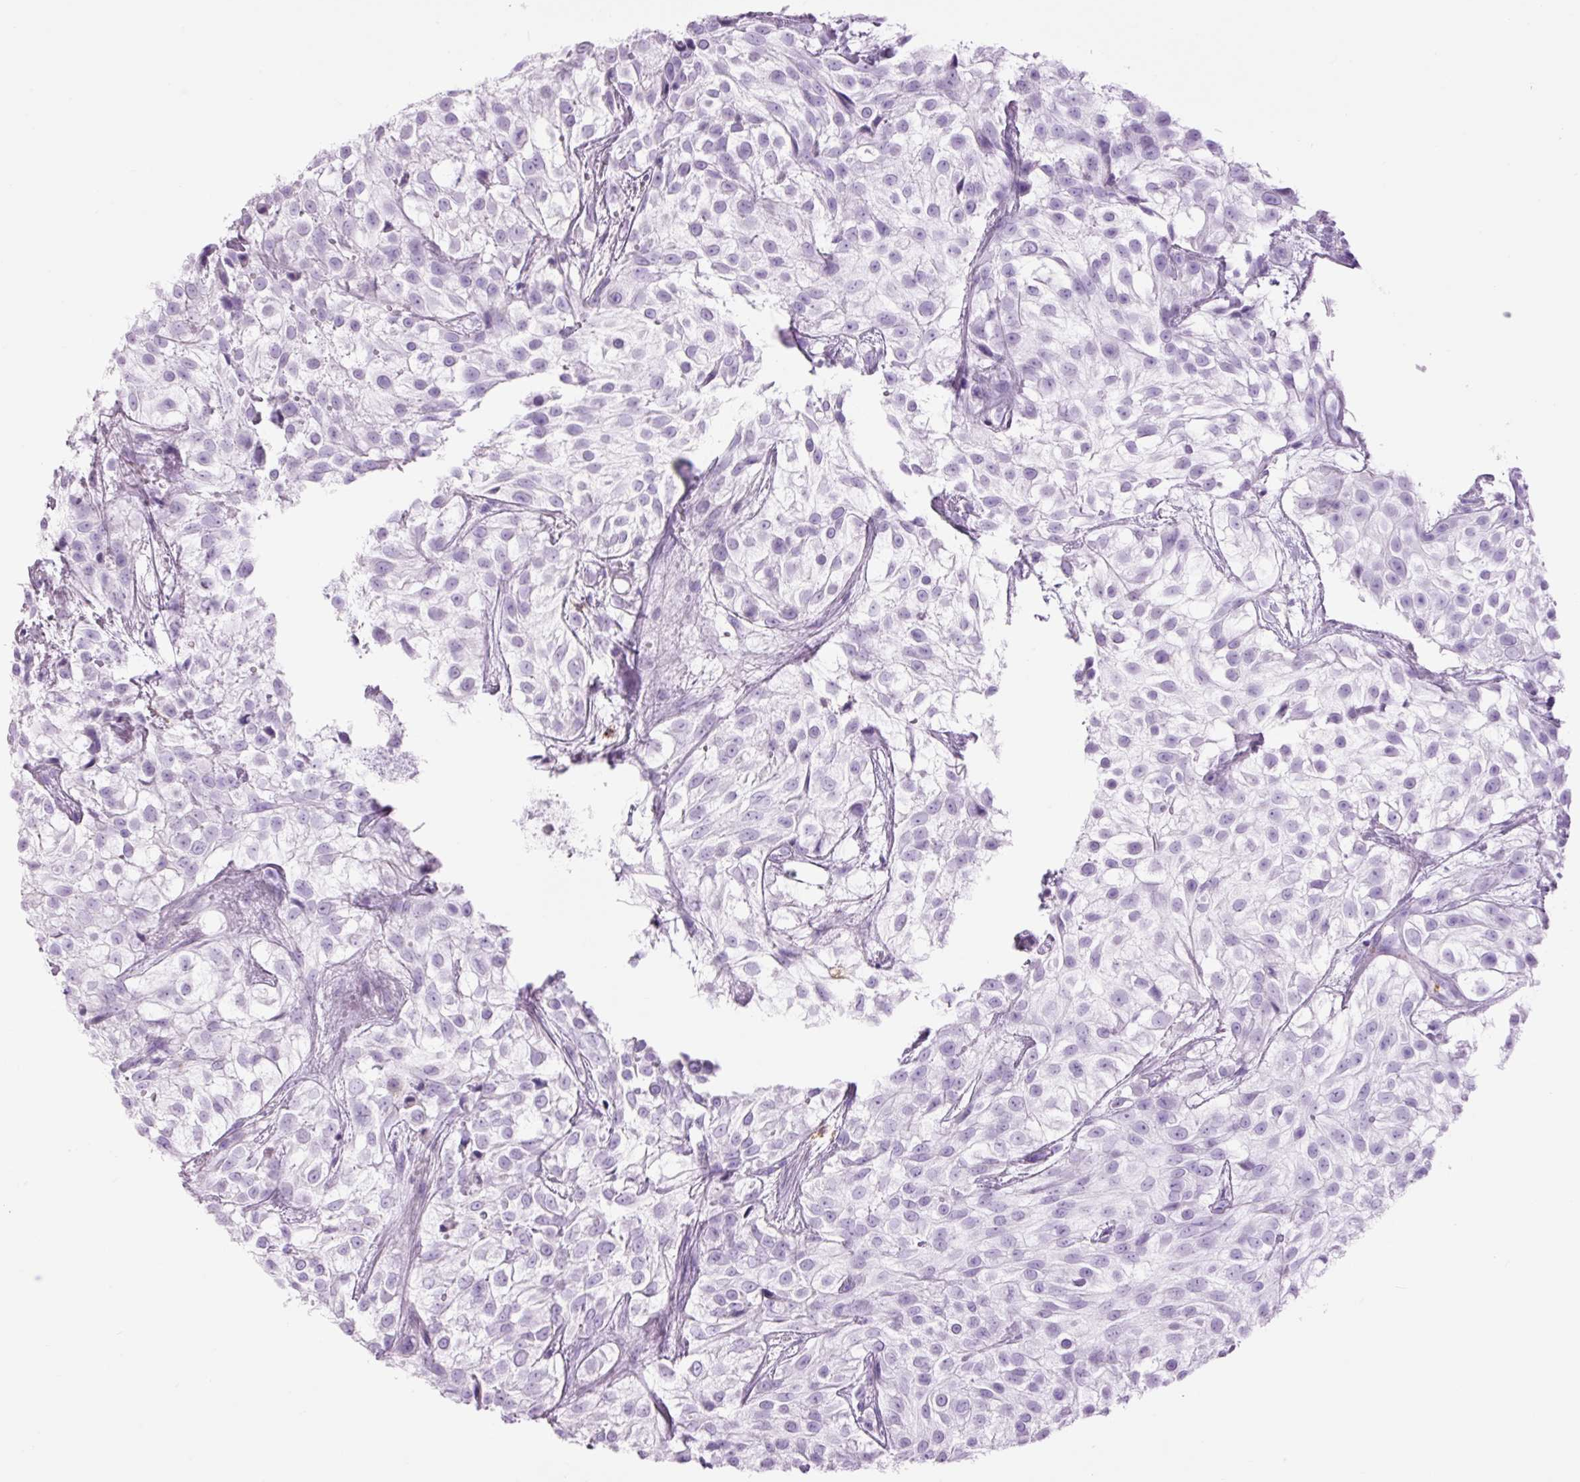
{"staining": {"intensity": "negative", "quantity": "none", "location": "none"}, "tissue": "urothelial cancer", "cell_type": "Tumor cells", "image_type": "cancer", "snomed": [{"axis": "morphology", "description": "Urothelial carcinoma, High grade"}, {"axis": "topography", "description": "Urinary bladder"}], "caption": "Histopathology image shows no significant protein positivity in tumor cells of urothelial cancer.", "gene": "LYZ", "patient": {"sex": "male", "age": 56}}